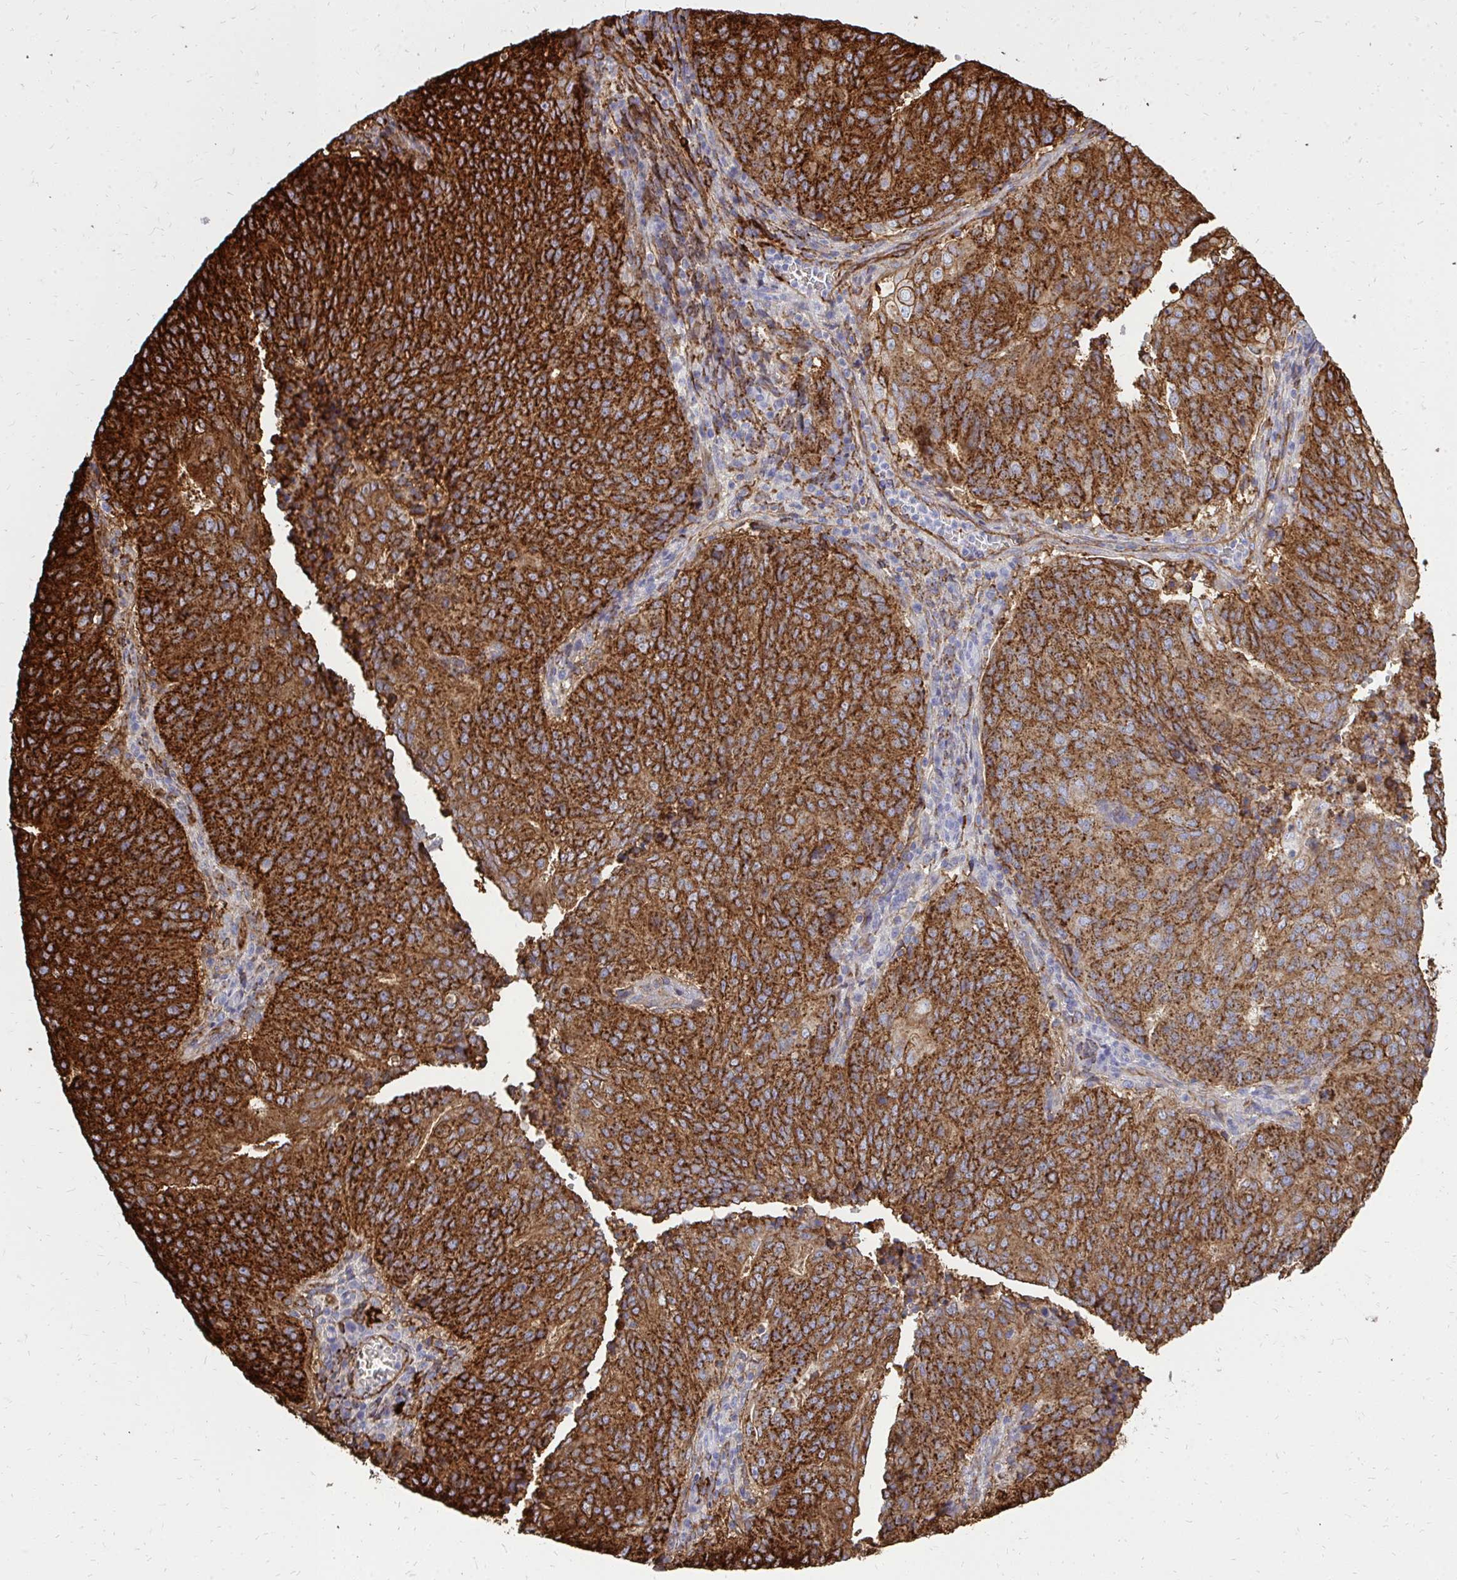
{"staining": {"intensity": "strong", "quantity": ">75%", "location": "cytoplasmic/membranous"}, "tissue": "endometrial cancer", "cell_type": "Tumor cells", "image_type": "cancer", "snomed": [{"axis": "morphology", "description": "Adenocarcinoma, NOS"}, {"axis": "topography", "description": "Endometrium"}], "caption": "The photomicrograph exhibits immunohistochemical staining of adenocarcinoma (endometrial). There is strong cytoplasmic/membranous positivity is appreciated in approximately >75% of tumor cells.", "gene": "MARCKSL1", "patient": {"sex": "female", "age": 82}}